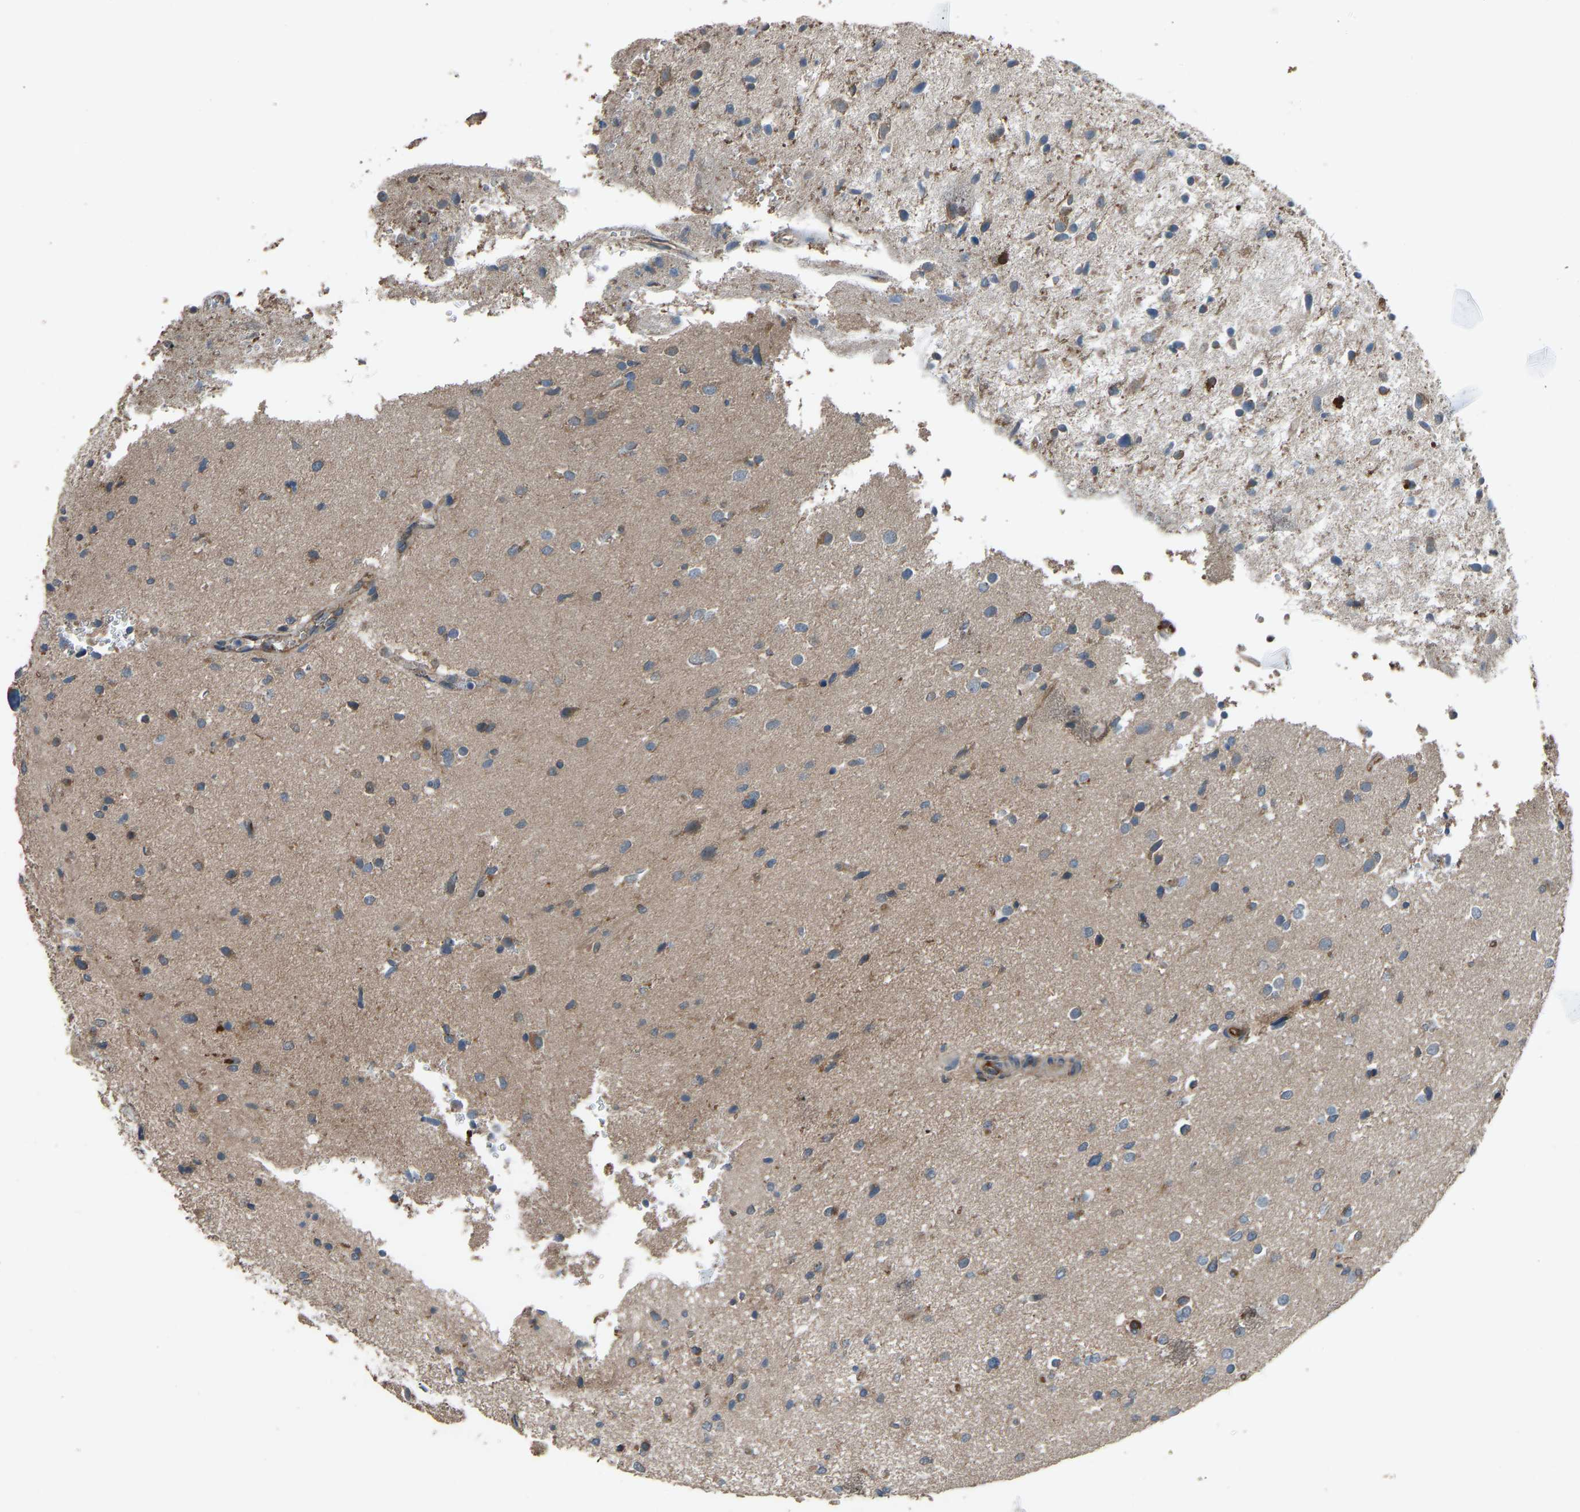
{"staining": {"intensity": "moderate", "quantity": "<25%", "location": "cytoplasmic/membranous"}, "tissue": "glioma", "cell_type": "Tumor cells", "image_type": "cancer", "snomed": [{"axis": "morphology", "description": "Glioma, malignant, High grade"}, {"axis": "topography", "description": "Brain"}], "caption": "Human glioma stained with a brown dye displays moderate cytoplasmic/membranous positive expression in about <25% of tumor cells.", "gene": "SLC43A1", "patient": {"sex": "male", "age": 33}}